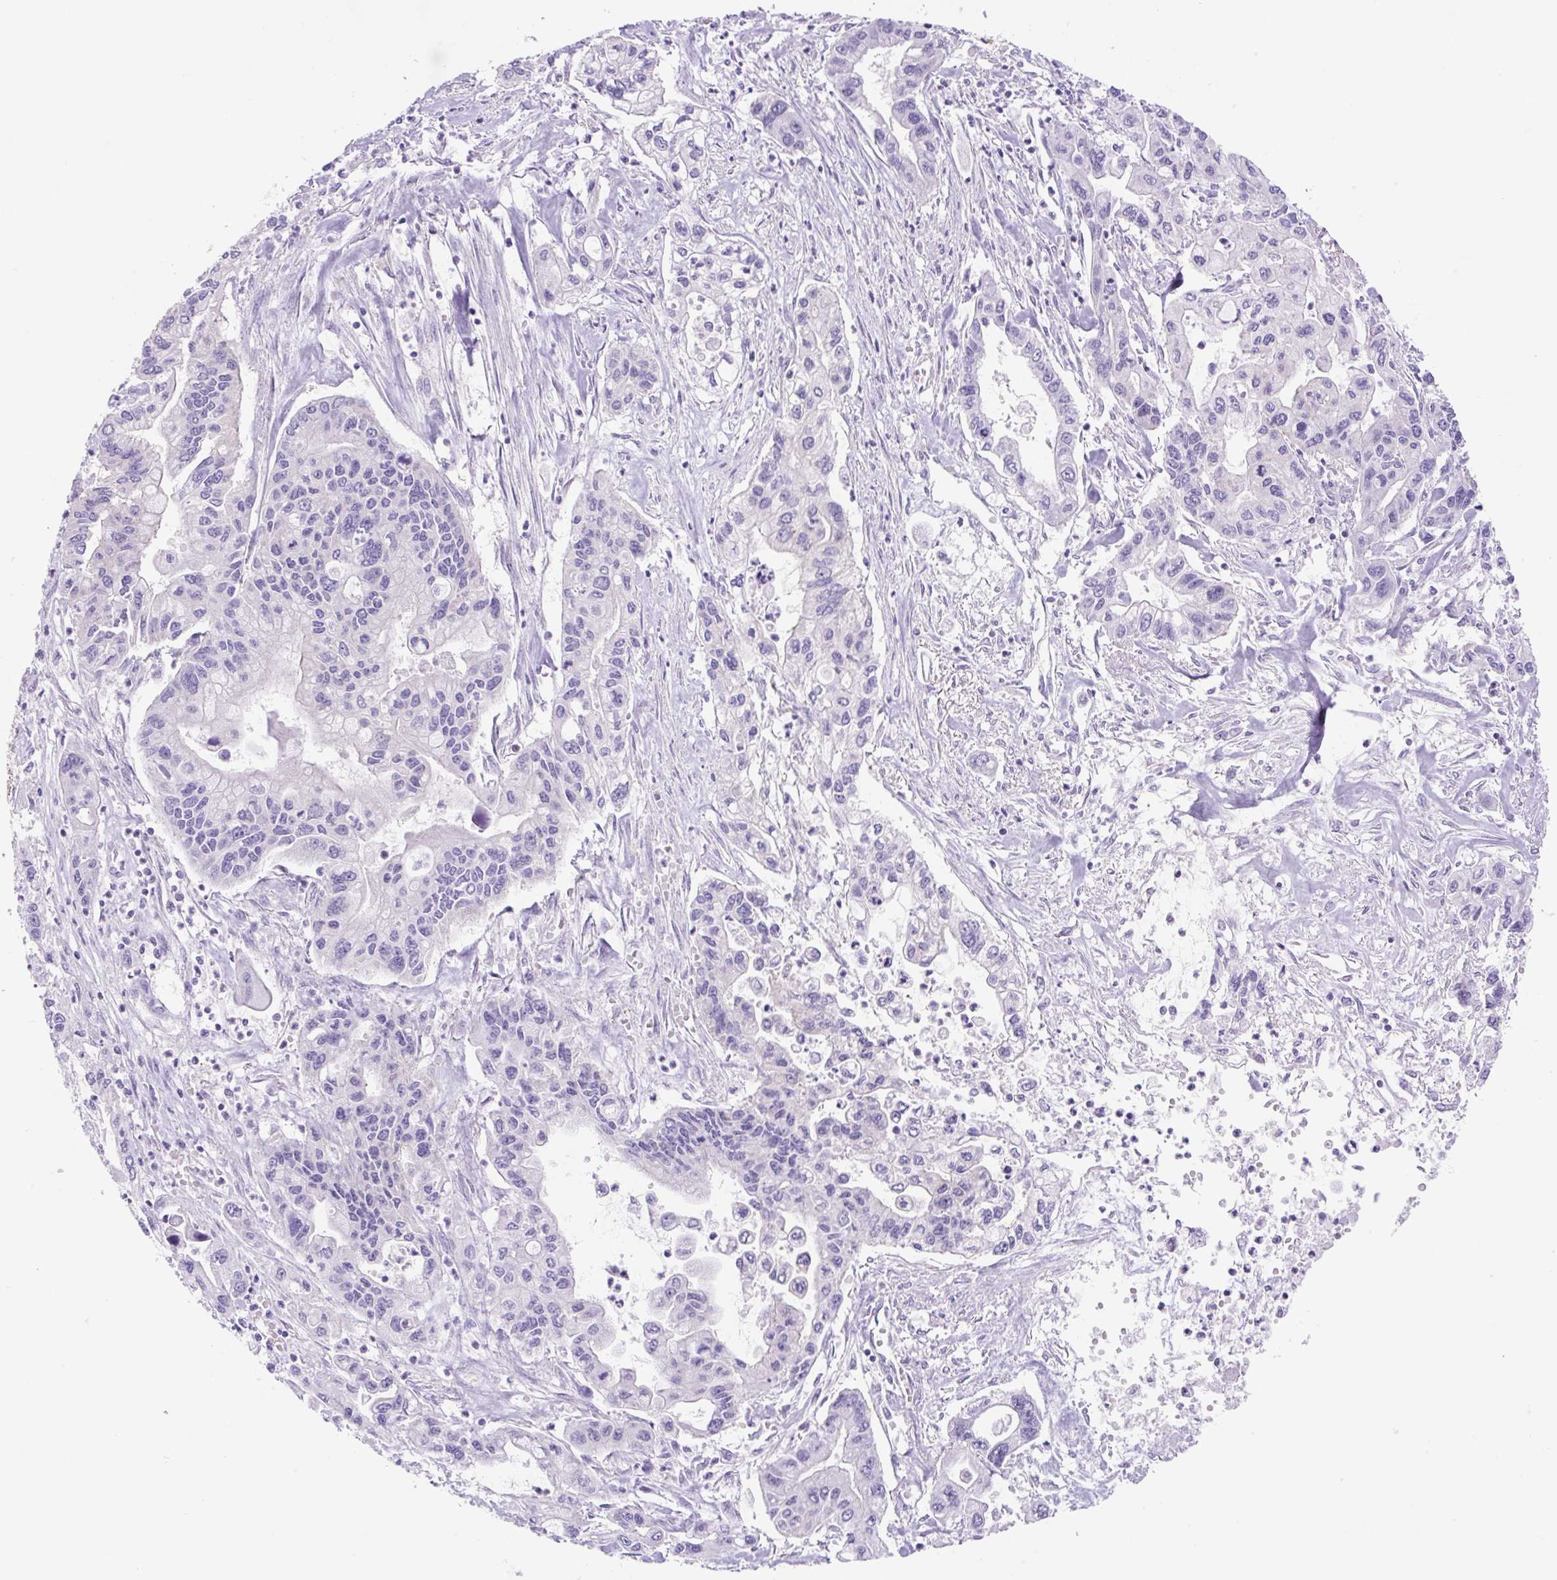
{"staining": {"intensity": "negative", "quantity": "none", "location": "none"}, "tissue": "pancreatic cancer", "cell_type": "Tumor cells", "image_type": "cancer", "snomed": [{"axis": "morphology", "description": "Adenocarcinoma, NOS"}, {"axis": "topography", "description": "Pancreas"}], "caption": "This is a photomicrograph of immunohistochemistry staining of pancreatic cancer (adenocarcinoma), which shows no expression in tumor cells.", "gene": "DNM2", "patient": {"sex": "male", "age": 62}}